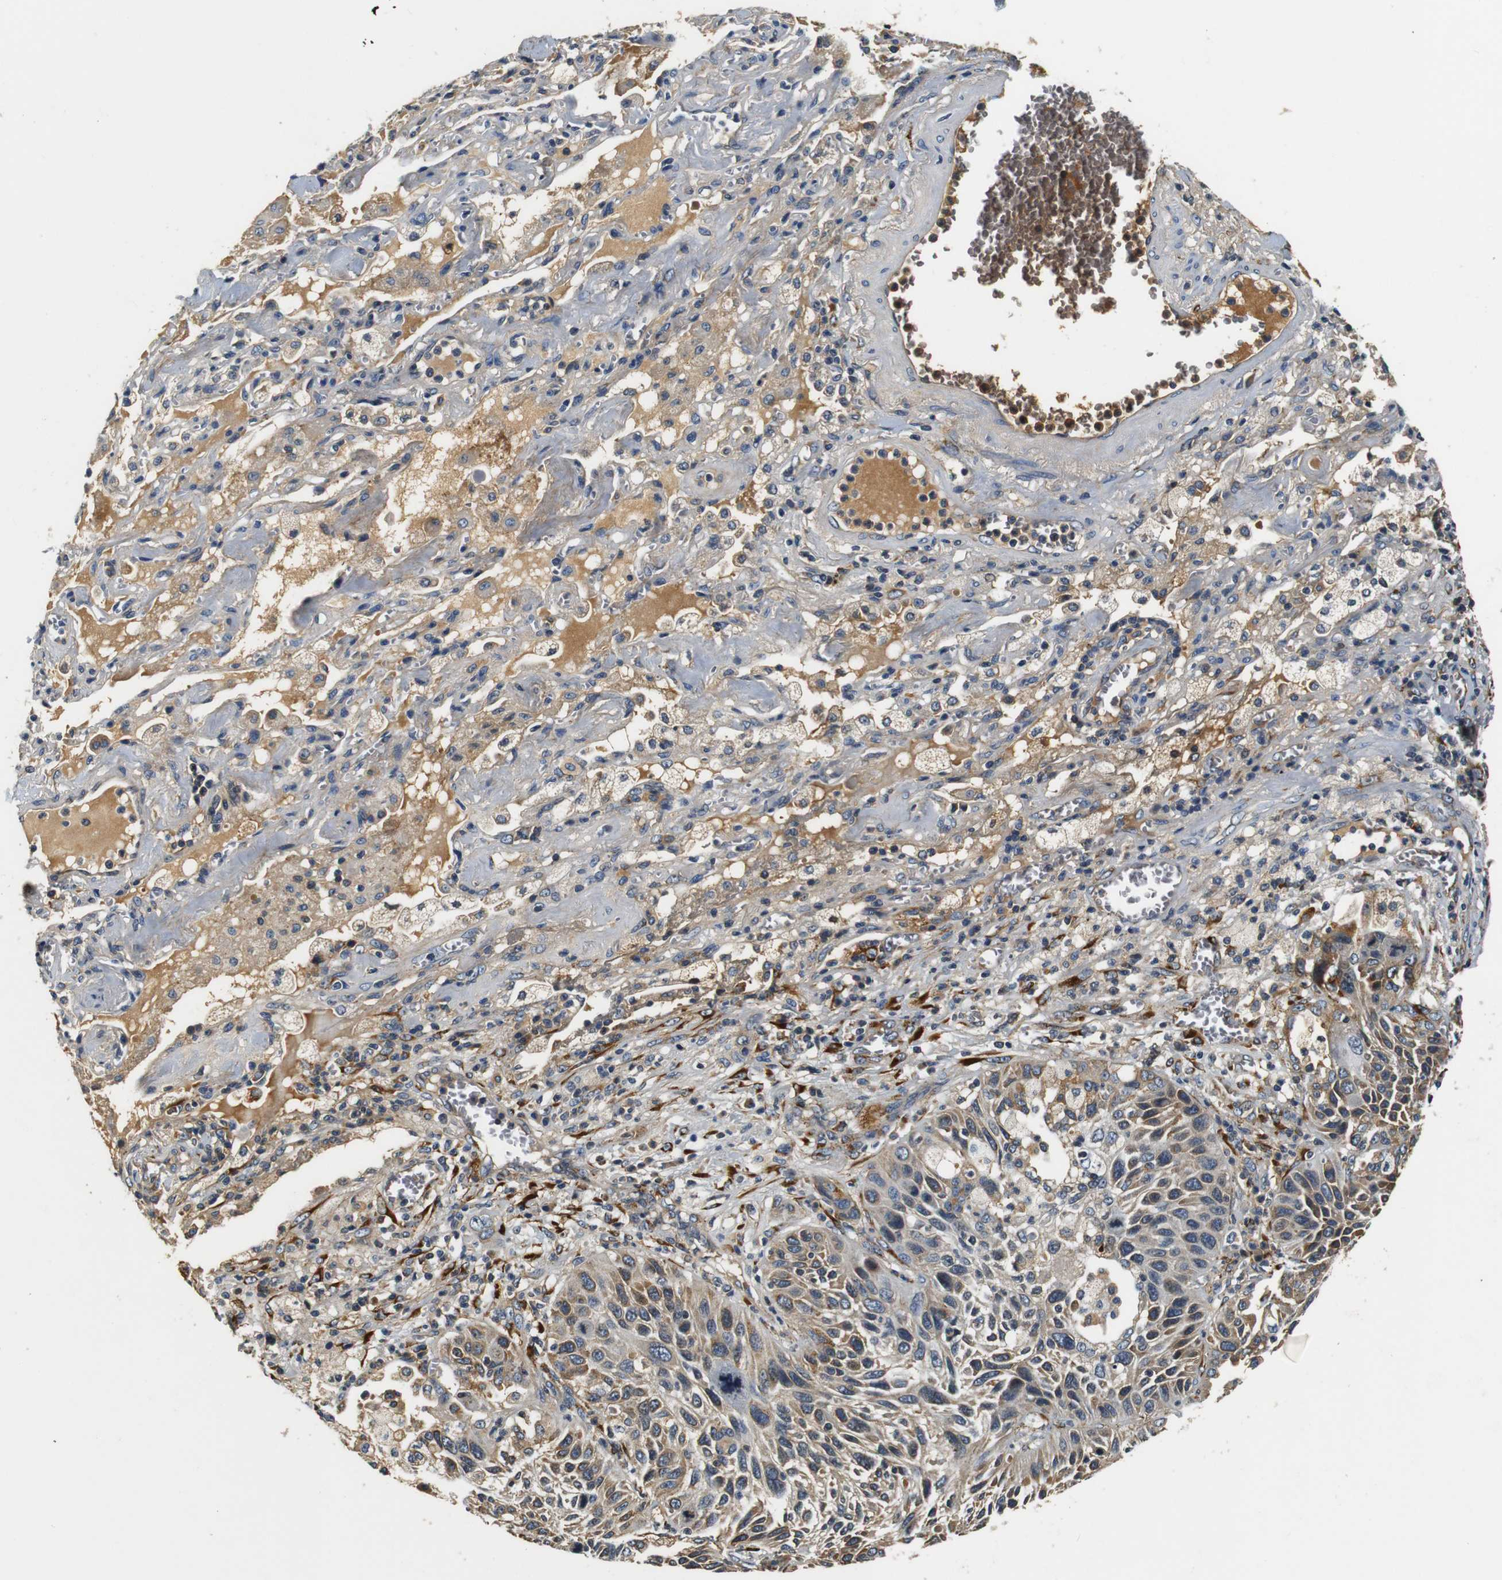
{"staining": {"intensity": "weak", "quantity": ">75%", "location": "cytoplasmic/membranous"}, "tissue": "lung cancer", "cell_type": "Tumor cells", "image_type": "cancer", "snomed": [{"axis": "morphology", "description": "Squamous cell carcinoma, NOS"}, {"axis": "topography", "description": "Lung"}], "caption": "Immunohistochemical staining of human lung squamous cell carcinoma exhibits low levels of weak cytoplasmic/membranous protein staining in about >75% of tumor cells.", "gene": "COL1A1", "patient": {"sex": "female", "age": 76}}